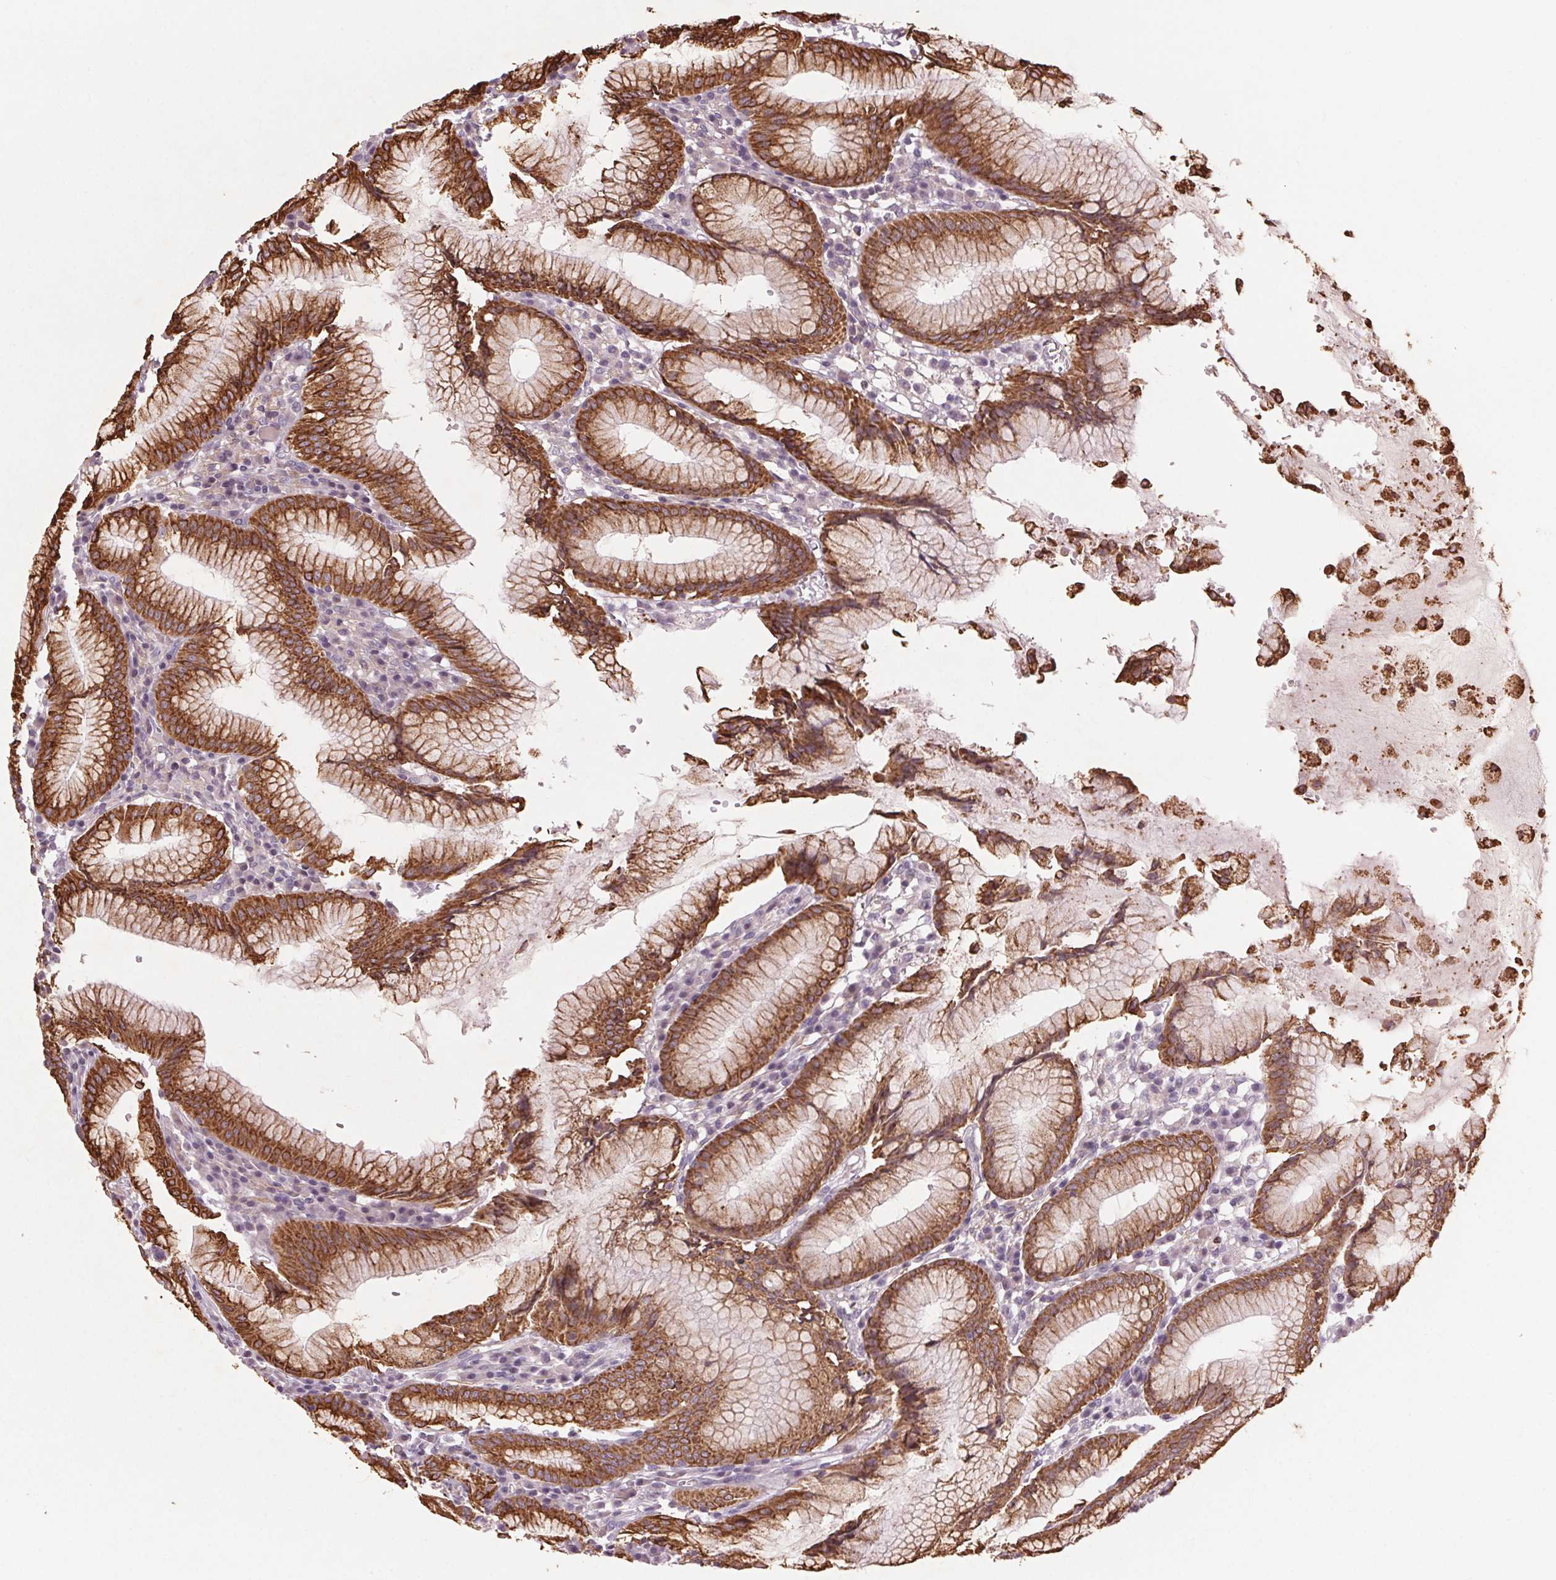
{"staining": {"intensity": "strong", "quantity": "25%-75%", "location": "cytoplasmic/membranous"}, "tissue": "stomach", "cell_type": "Glandular cells", "image_type": "normal", "snomed": [{"axis": "morphology", "description": "Normal tissue, NOS"}, {"axis": "topography", "description": "Stomach"}], "caption": "DAB immunohistochemical staining of normal human stomach shows strong cytoplasmic/membranous protein expression in approximately 25%-75% of glandular cells.", "gene": "HHLA2", "patient": {"sex": "male", "age": 55}}